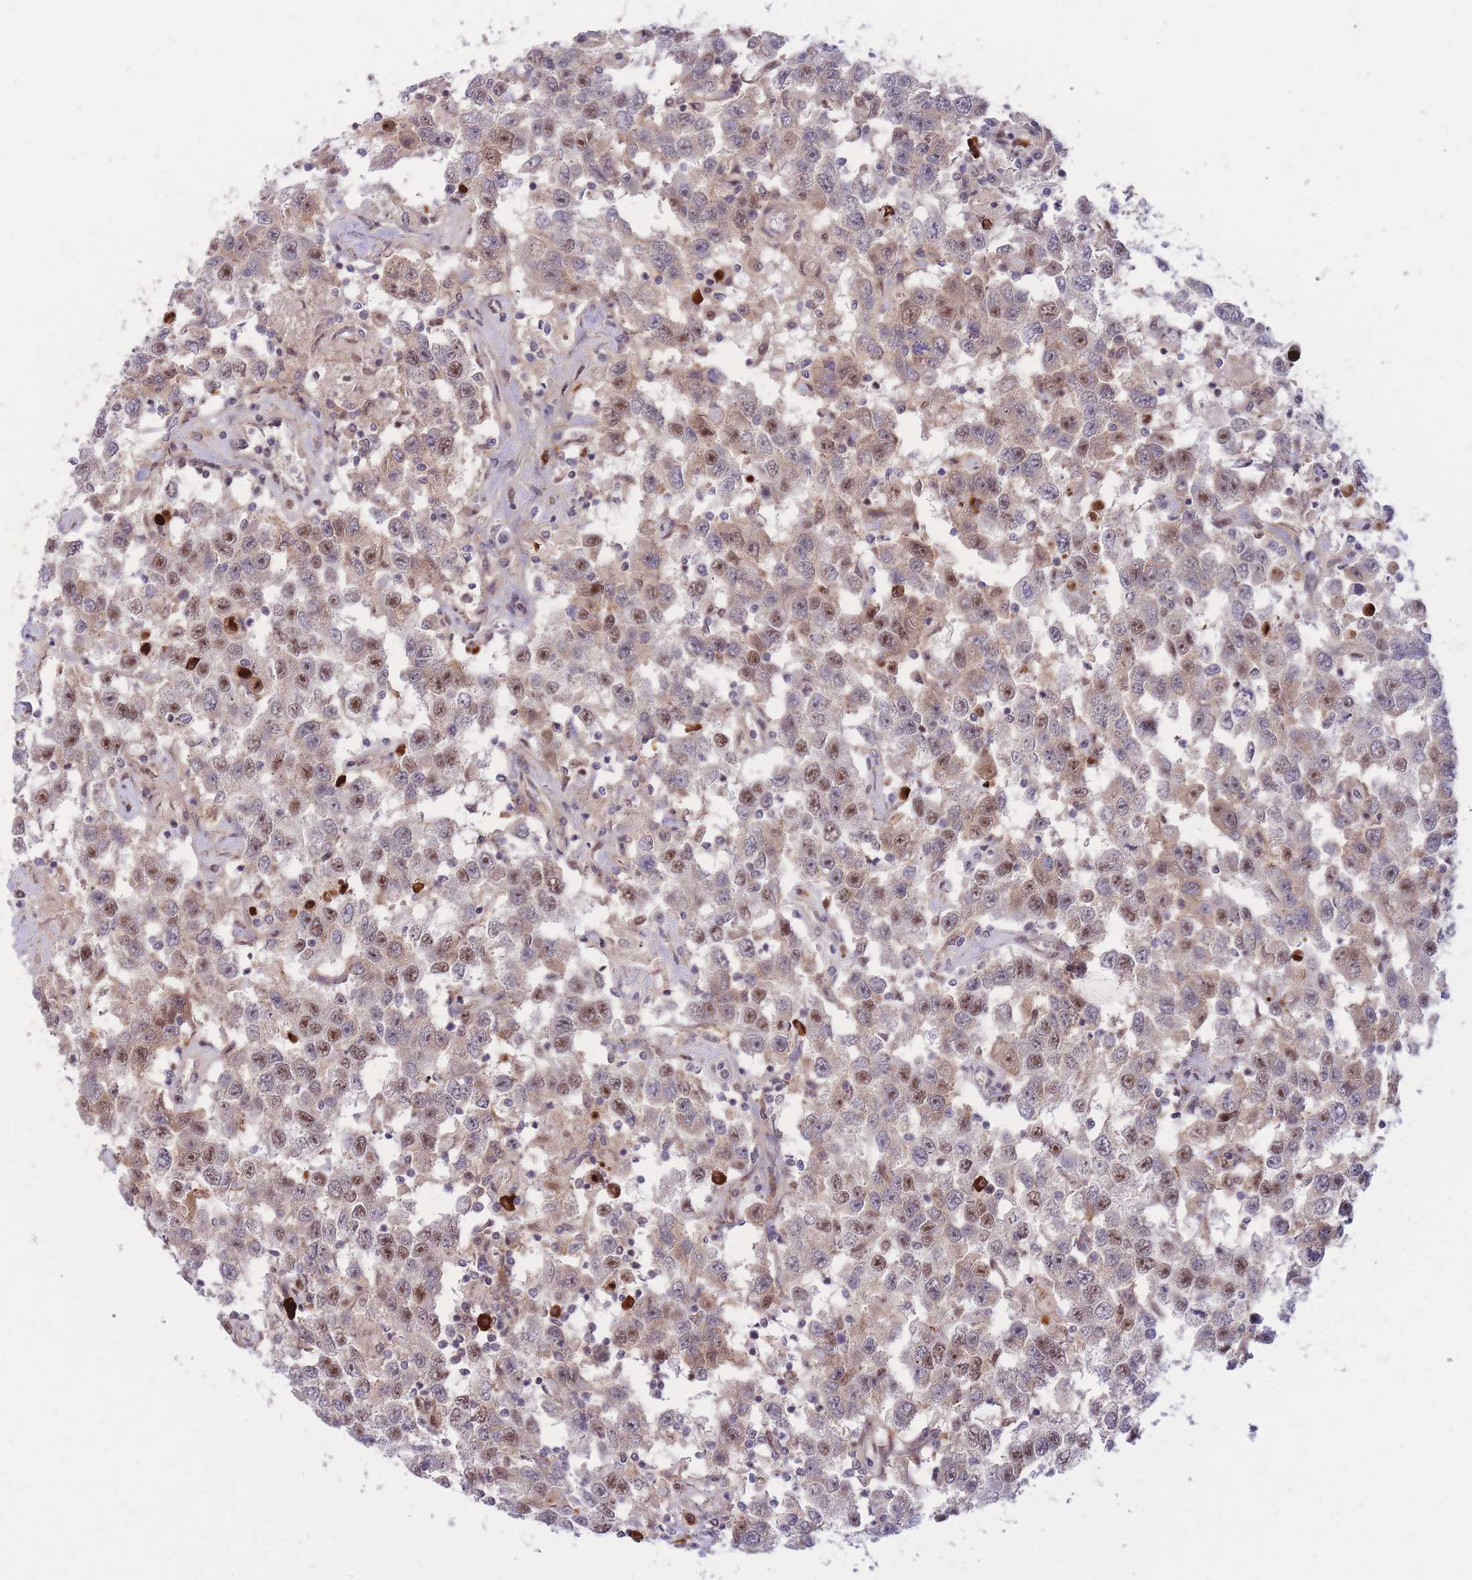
{"staining": {"intensity": "moderate", "quantity": ">75%", "location": "nuclear"}, "tissue": "testis cancer", "cell_type": "Tumor cells", "image_type": "cancer", "snomed": [{"axis": "morphology", "description": "Seminoma, NOS"}, {"axis": "topography", "description": "Testis"}], "caption": "High-magnification brightfield microscopy of testis cancer stained with DAB (brown) and counterstained with hematoxylin (blue). tumor cells exhibit moderate nuclear expression is appreciated in approximately>75% of cells.", "gene": "ERICH6B", "patient": {"sex": "male", "age": 41}}